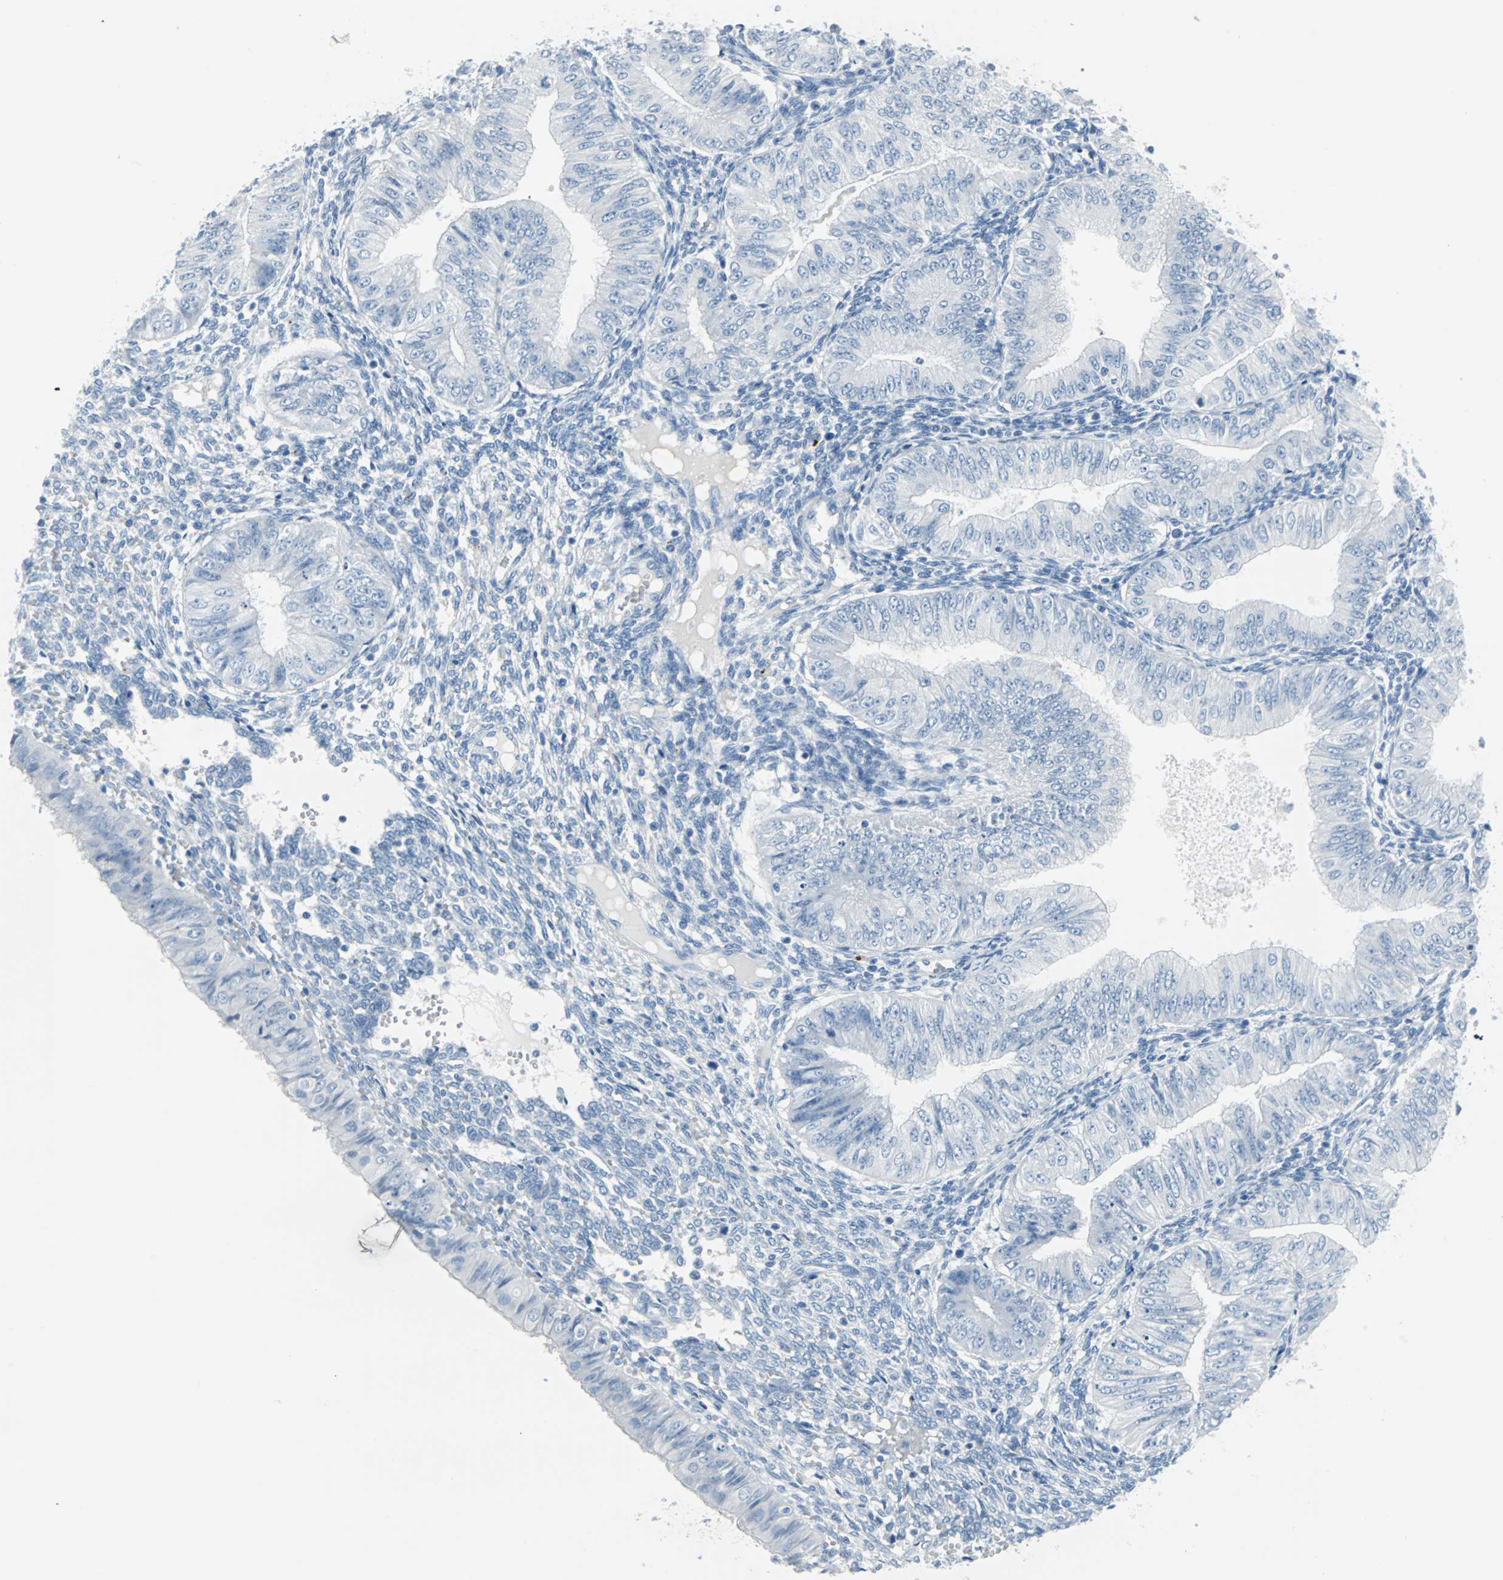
{"staining": {"intensity": "negative", "quantity": "none", "location": "none"}, "tissue": "endometrial cancer", "cell_type": "Tumor cells", "image_type": "cancer", "snomed": [{"axis": "morphology", "description": "Normal tissue, NOS"}, {"axis": "morphology", "description": "Adenocarcinoma, NOS"}, {"axis": "topography", "description": "Endometrium"}], "caption": "Immunohistochemistry micrograph of neoplastic tissue: human endometrial cancer stained with DAB demonstrates no significant protein expression in tumor cells.", "gene": "STX1A", "patient": {"sex": "female", "age": 53}}